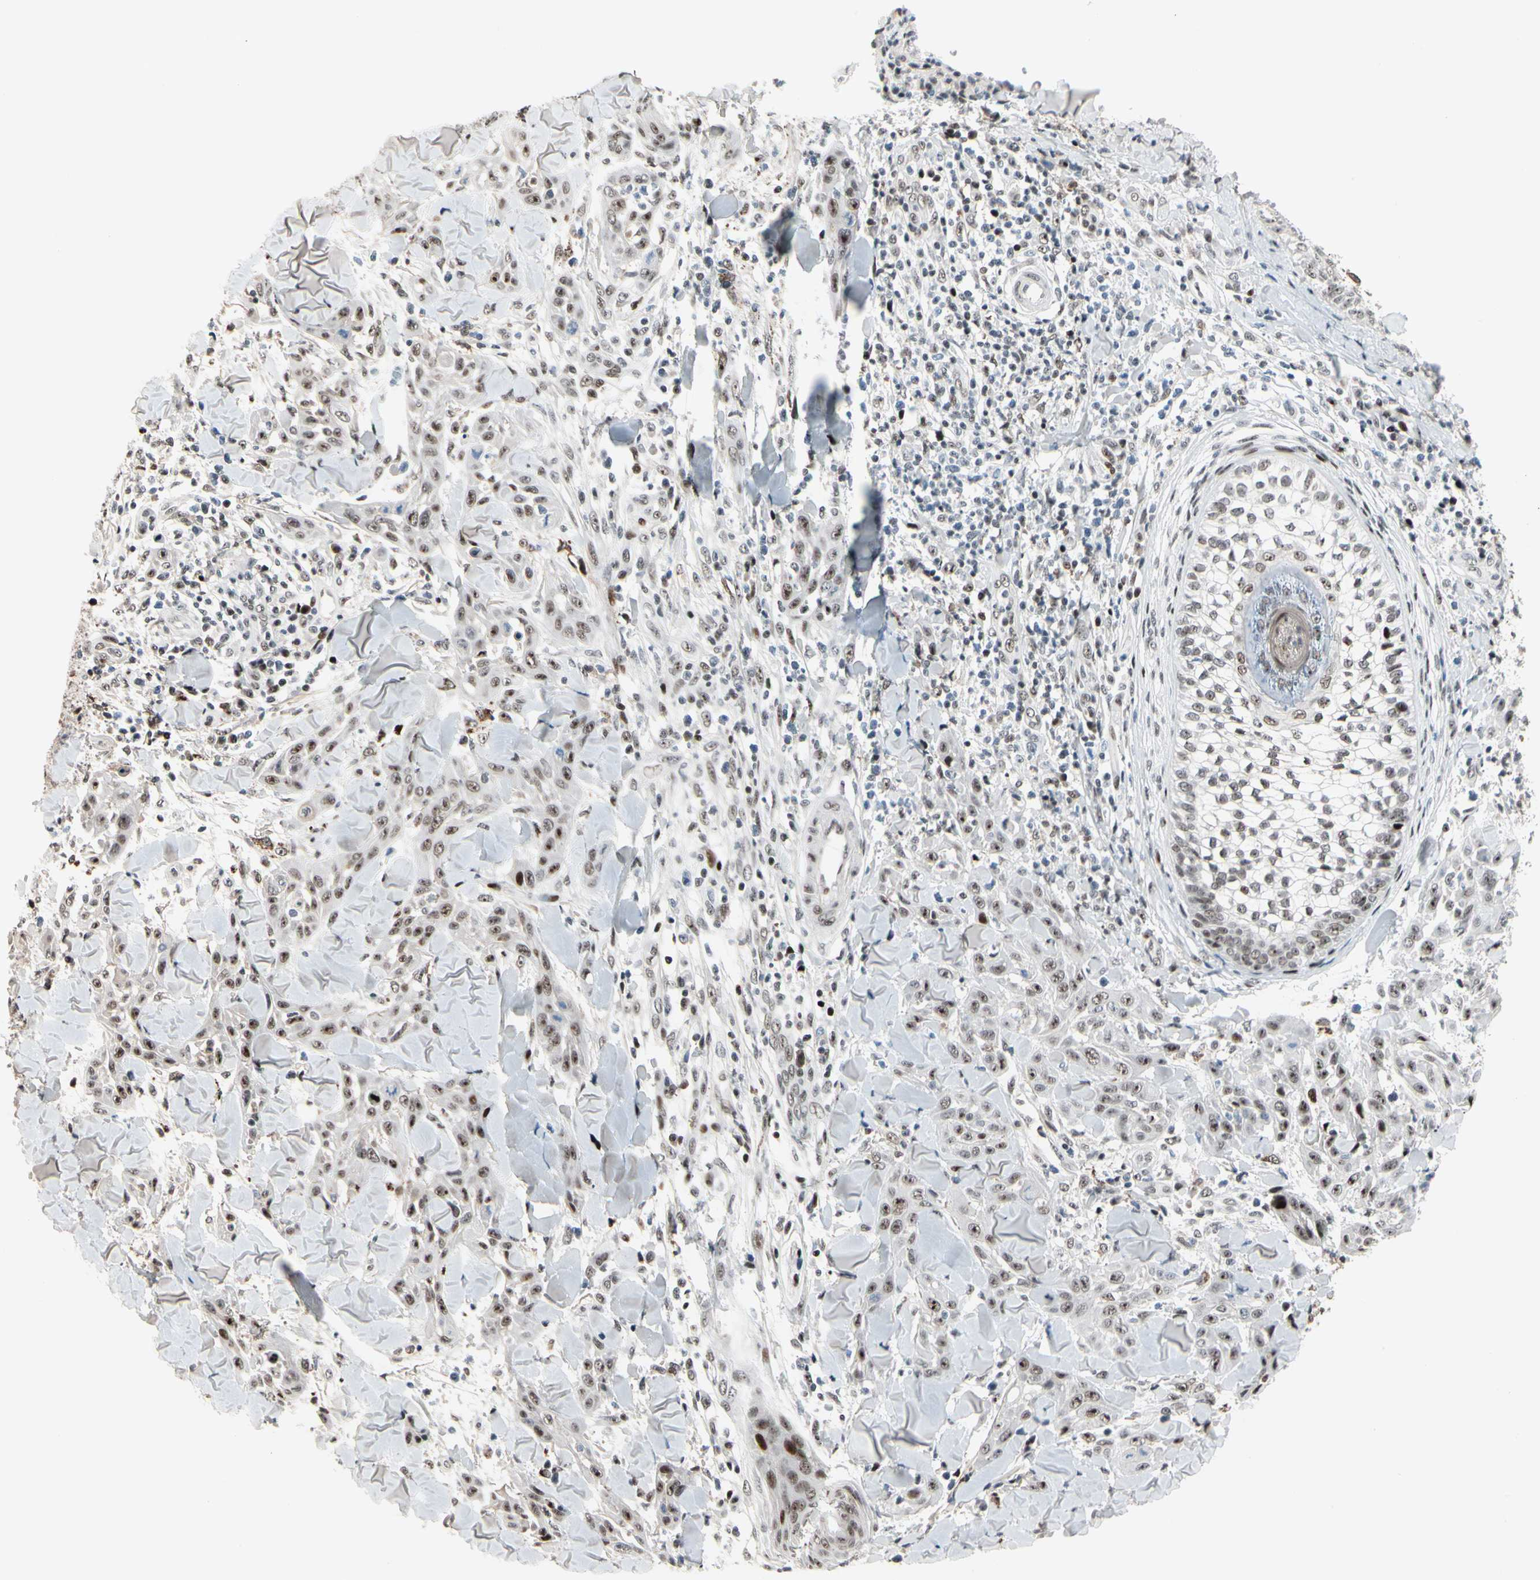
{"staining": {"intensity": "moderate", "quantity": "25%-75%", "location": "nuclear"}, "tissue": "skin cancer", "cell_type": "Tumor cells", "image_type": "cancer", "snomed": [{"axis": "morphology", "description": "Squamous cell carcinoma, NOS"}, {"axis": "topography", "description": "Skin"}], "caption": "A micrograph of skin squamous cell carcinoma stained for a protein shows moderate nuclear brown staining in tumor cells.", "gene": "FOXO3", "patient": {"sex": "male", "age": 24}}